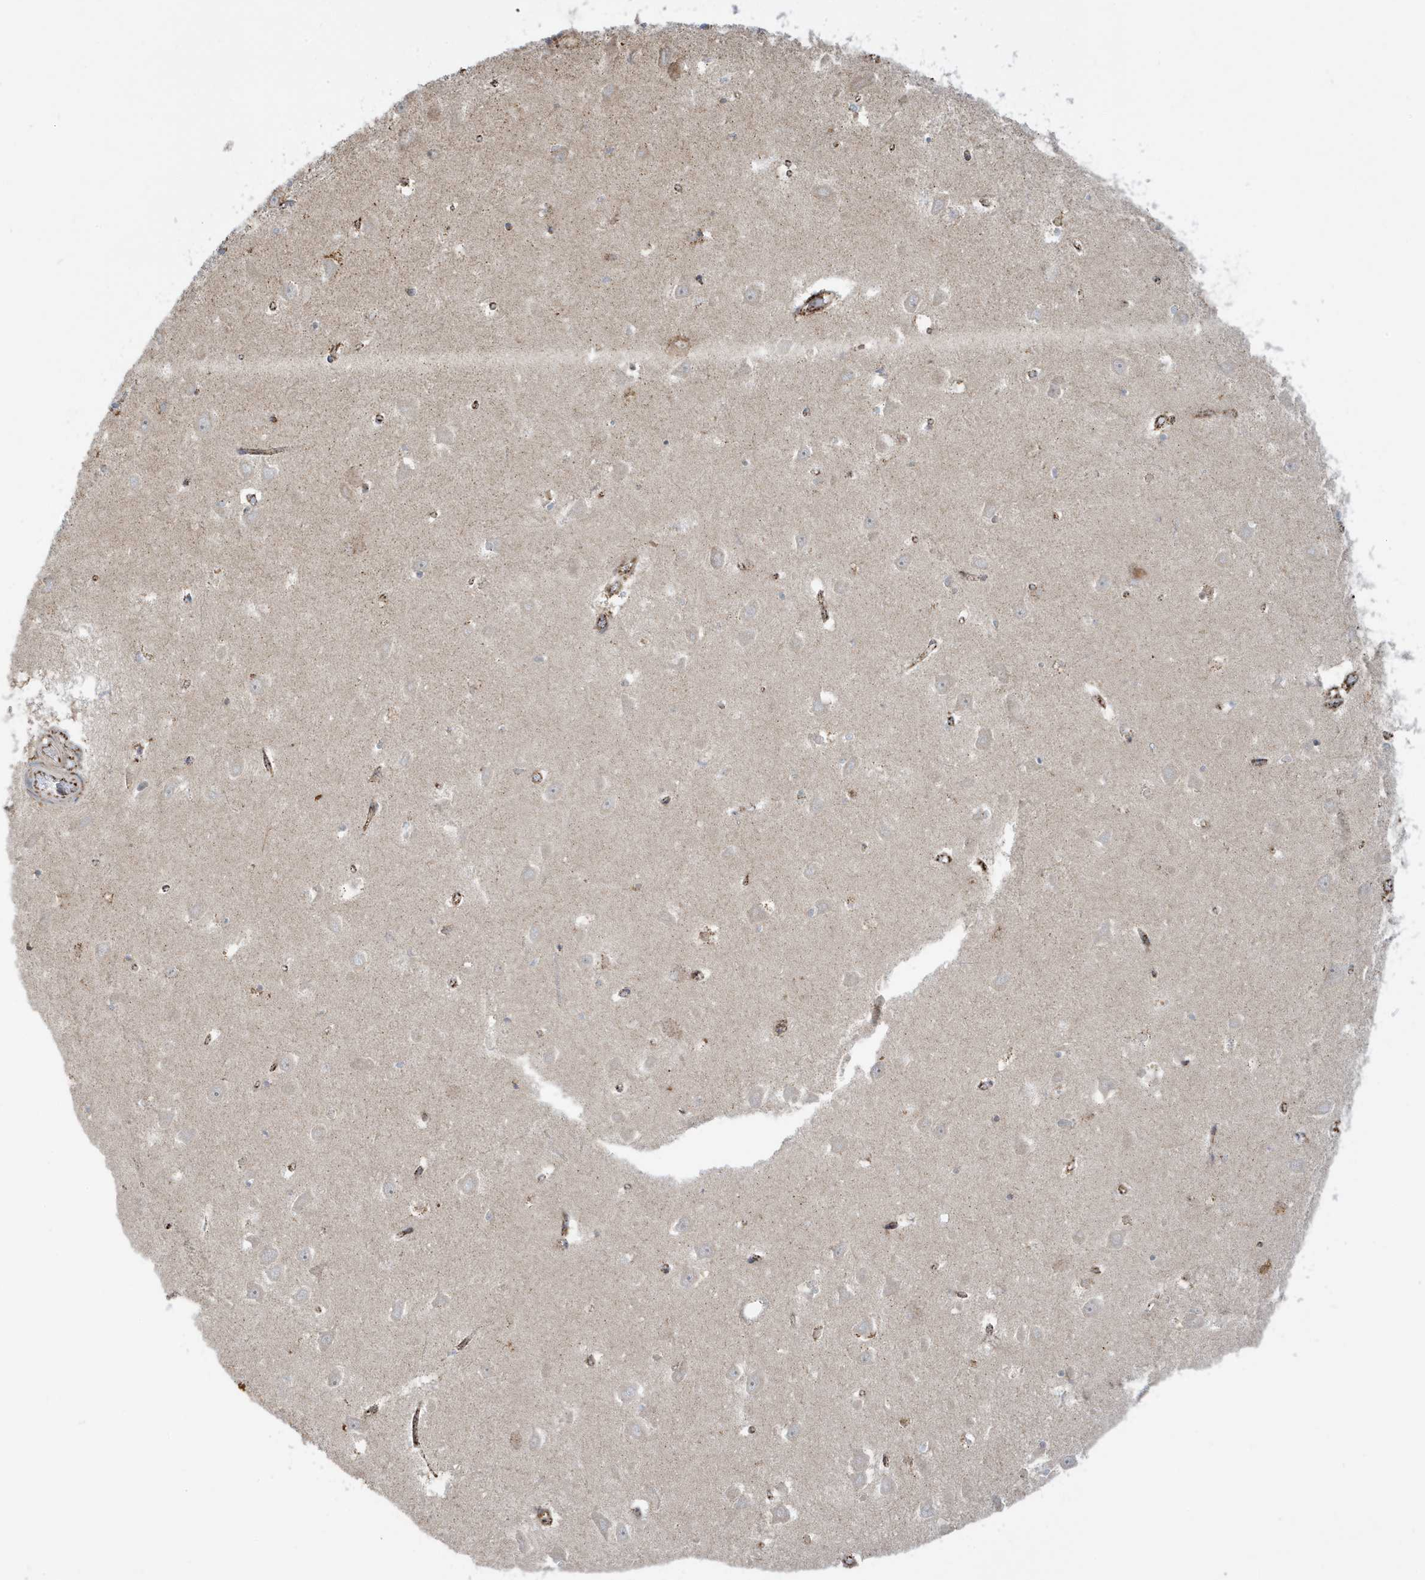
{"staining": {"intensity": "moderate", "quantity": "25%-75%", "location": "cytoplasmic/membranous"}, "tissue": "hippocampus", "cell_type": "Glial cells", "image_type": "normal", "snomed": [{"axis": "morphology", "description": "Normal tissue, NOS"}, {"axis": "topography", "description": "Hippocampus"}], "caption": "DAB immunohistochemical staining of normal hippocampus demonstrates moderate cytoplasmic/membranous protein expression in about 25%-75% of glial cells. Immunohistochemistry (ihc) stains the protein of interest in brown and the nuclei are stained blue.", "gene": "IFT57", "patient": {"sex": "male", "age": 70}}